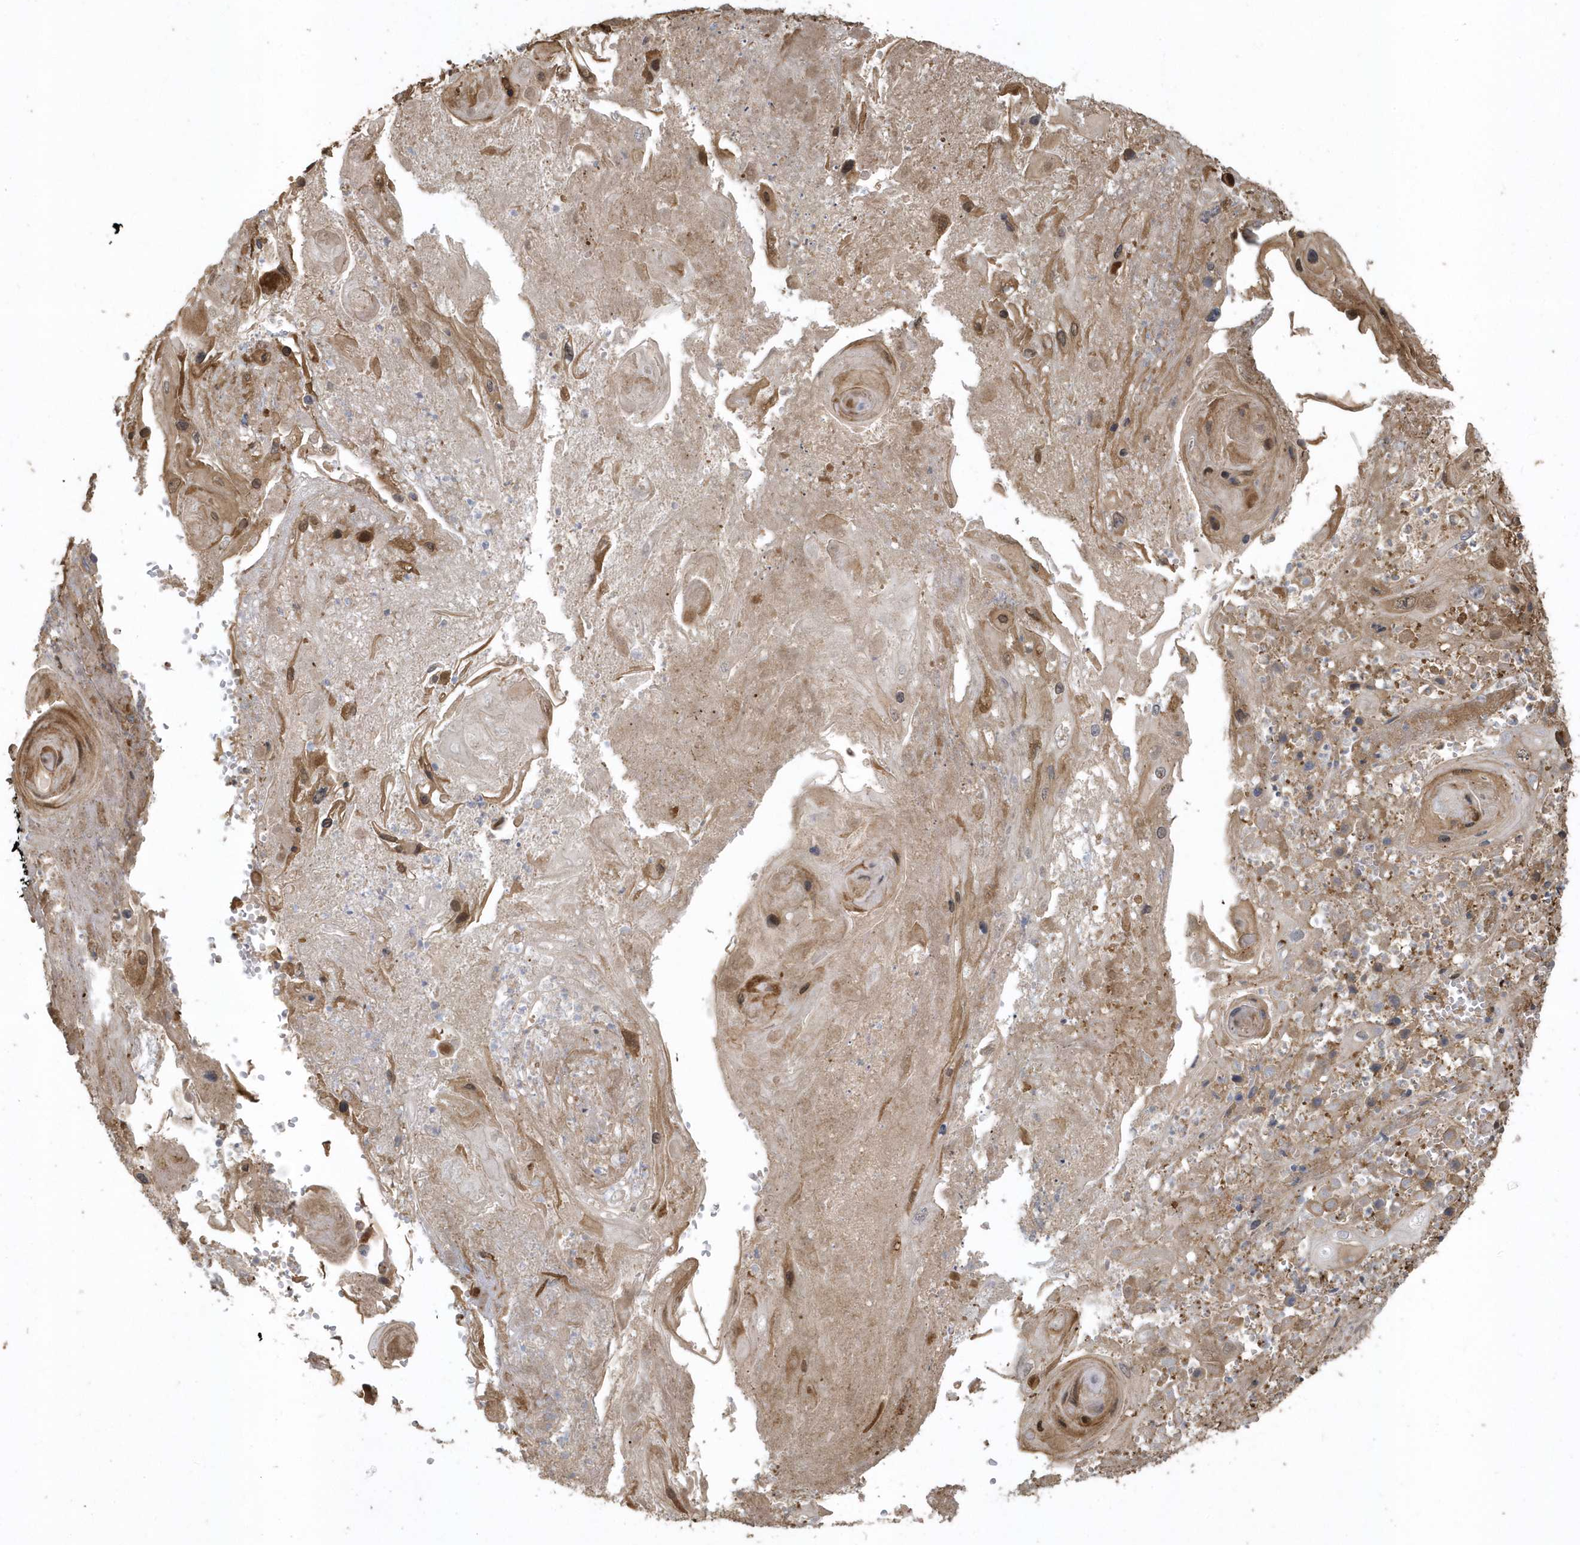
{"staining": {"intensity": "moderate", "quantity": ">75%", "location": "cytoplasmic/membranous"}, "tissue": "skin cancer", "cell_type": "Tumor cells", "image_type": "cancer", "snomed": [{"axis": "morphology", "description": "Squamous cell carcinoma, NOS"}, {"axis": "topography", "description": "Skin"}], "caption": "IHC image of human skin squamous cell carcinoma stained for a protein (brown), which demonstrates medium levels of moderate cytoplasmic/membranous positivity in about >75% of tumor cells.", "gene": "HNMT", "patient": {"sex": "male", "age": 55}}